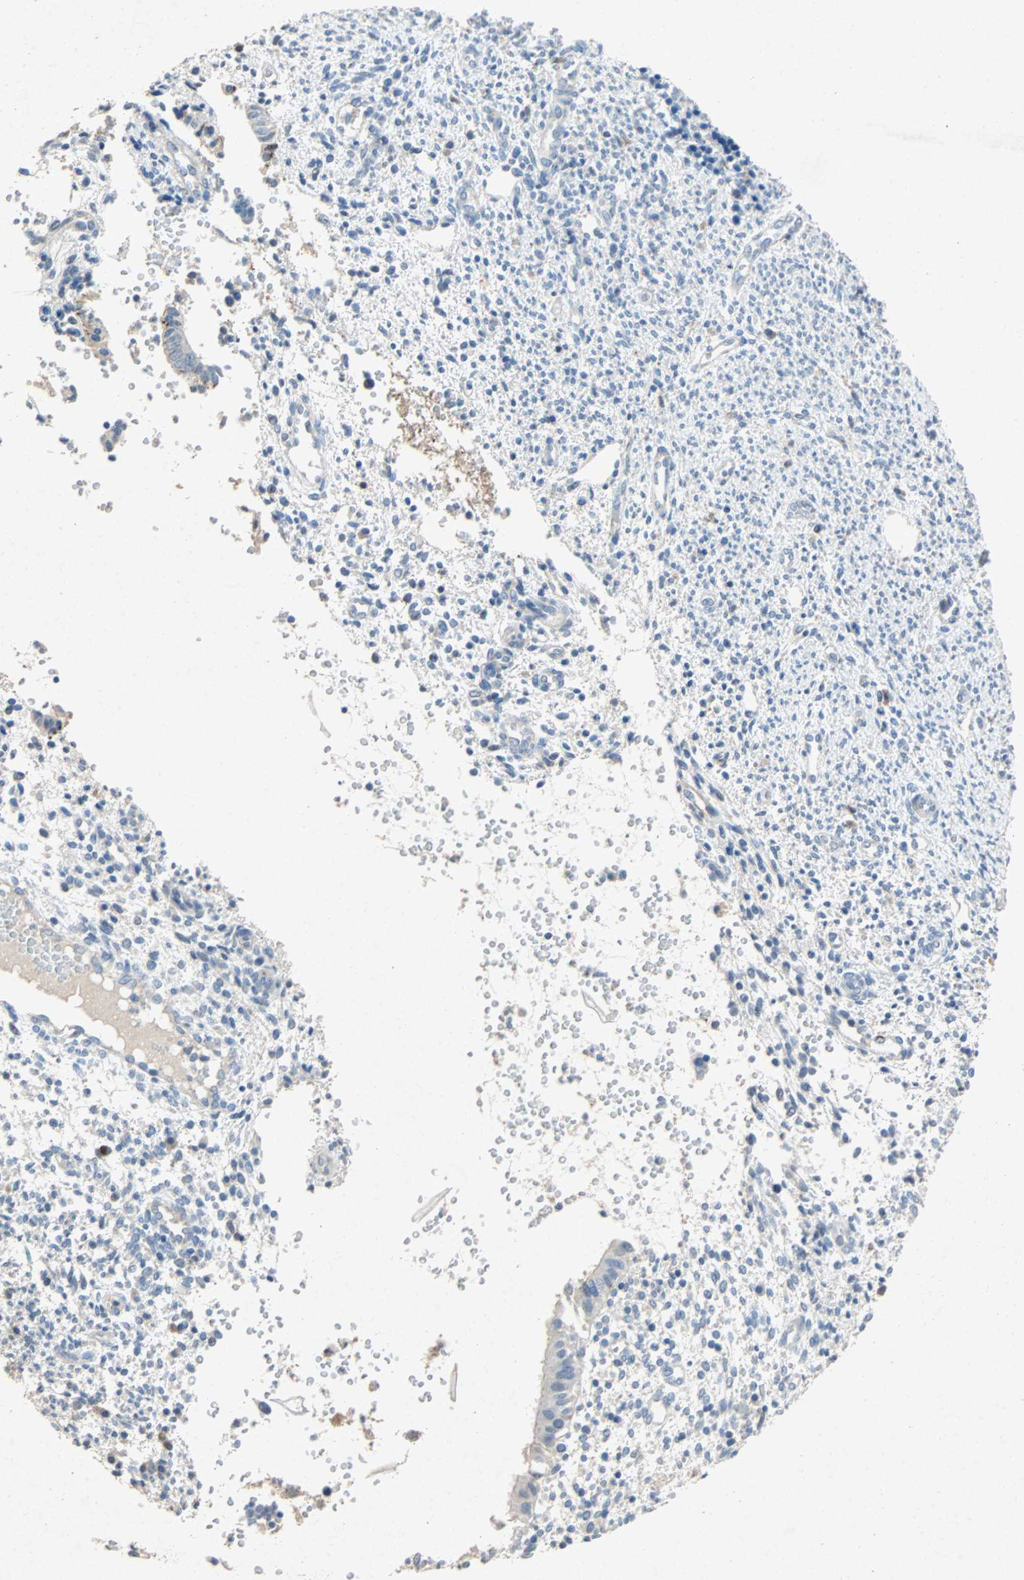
{"staining": {"intensity": "negative", "quantity": "none", "location": "none"}, "tissue": "endometrium", "cell_type": "Cells in endometrial stroma", "image_type": "normal", "snomed": [{"axis": "morphology", "description": "Normal tissue, NOS"}, {"axis": "topography", "description": "Endometrium"}], "caption": "This histopathology image is of unremarkable endometrium stained with immunohistochemistry (IHC) to label a protein in brown with the nuclei are counter-stained blue. There is no expression in cells in endometrial stroma.", "gene": "PCDHB2", "patient": {"sex": "female", "age": 35}}